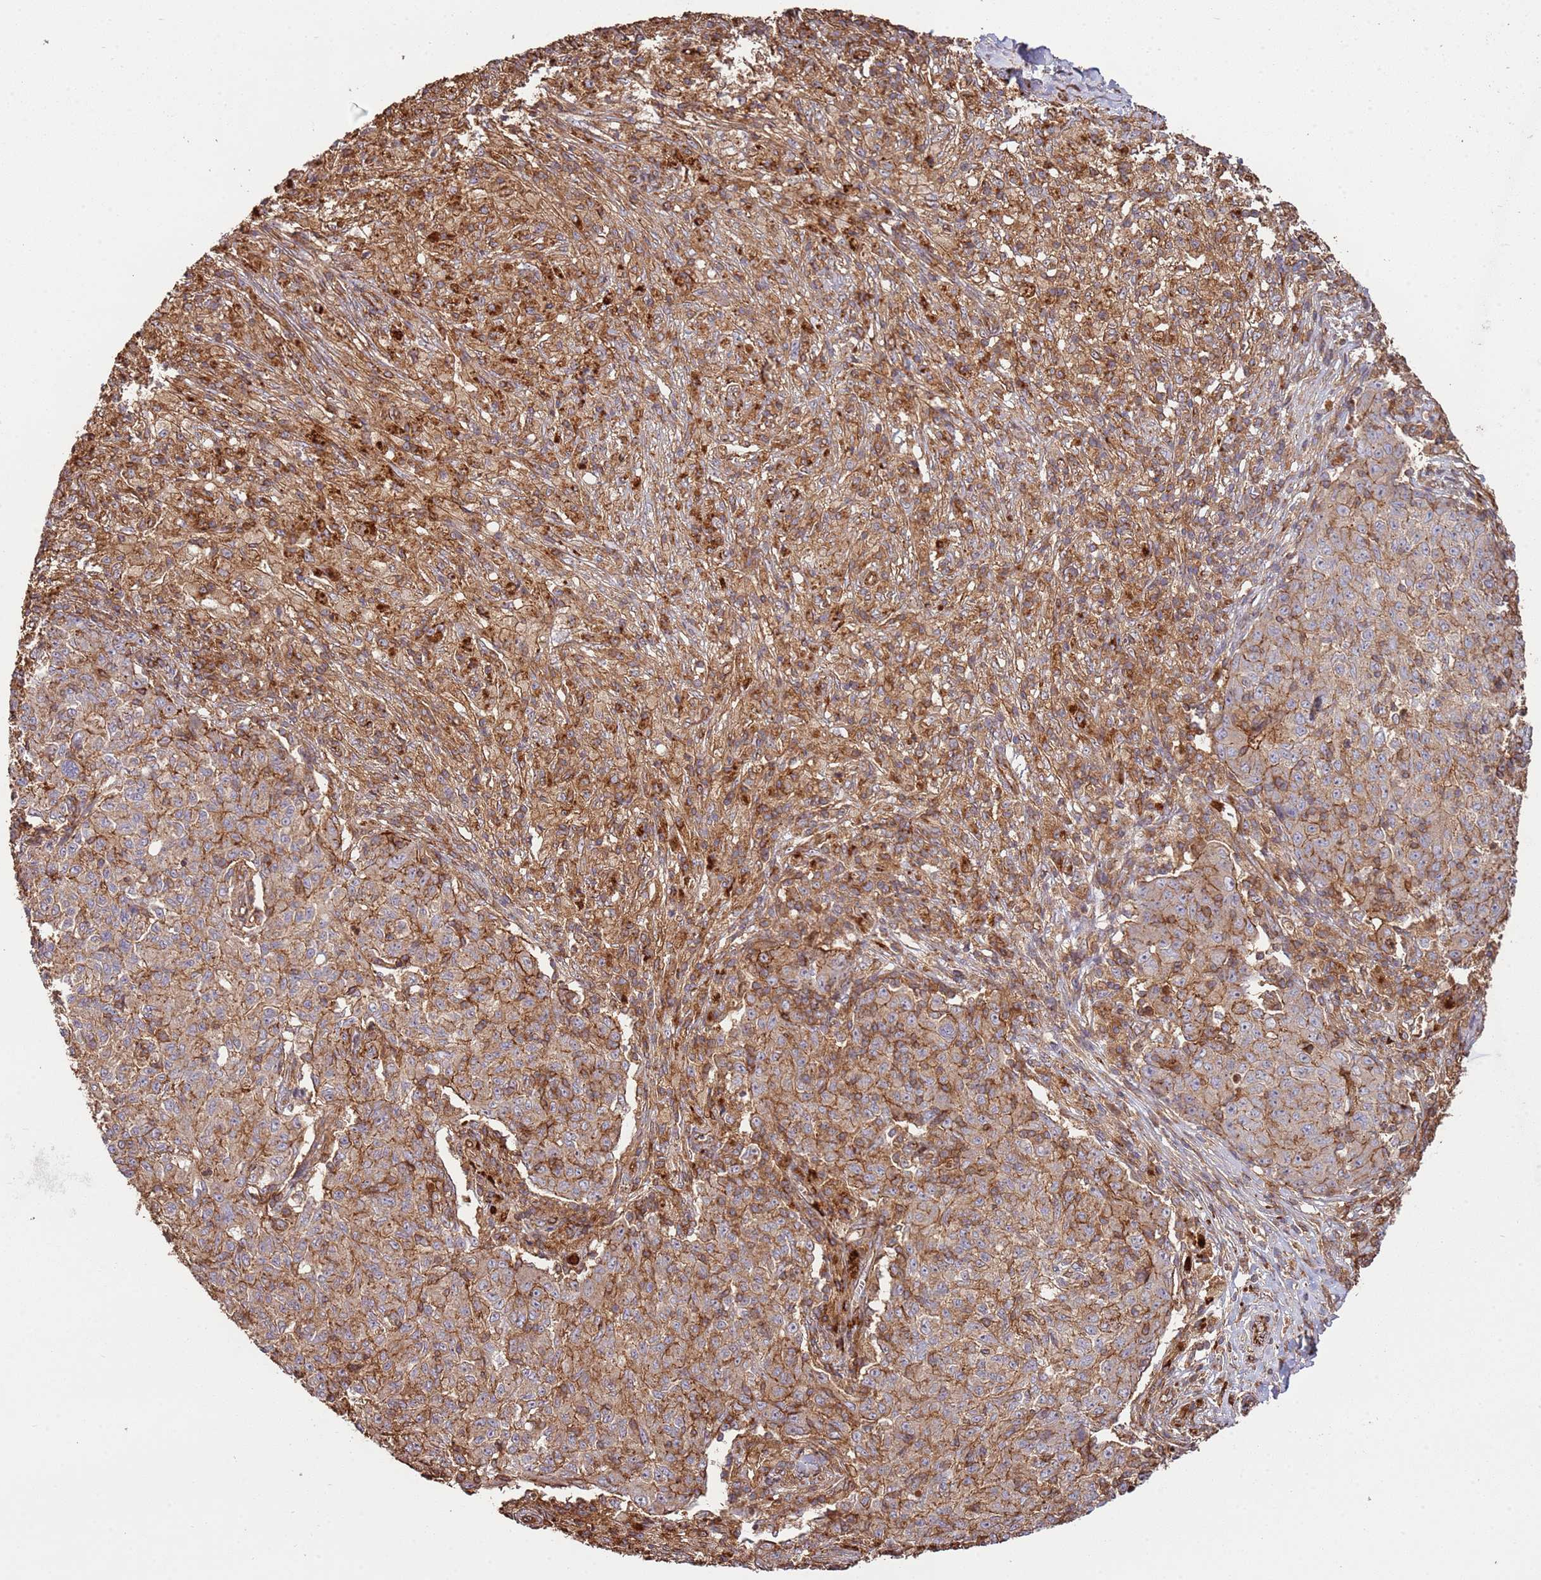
{"staining": {"intensity": "moderate", "quantity": "25%-75%", "location": "cytoplasmic/membranous"}, "tissue": "ovarian cancer", "cell_type": "Tumor cells", "image_type": "cancer", "snomed": [{"axis": "morphology", "description": "Carcinoma, endometroid"}, {"axis": "topography", "description": "Ovary"}], "caption": "A medium amount of moderate cytoplasmic/membranous expression is seen in about 25%-75% of tumor cells in ovarian cancer tissue. The staining is performed using DAB (3,3'-diaminobenzidine) brown chromogen to label protein expression. The nuclei are counter-stained blue using hematoxylin.", "gene": "NDUFAF4", "patient": {"sex": "female", "age": 42}}